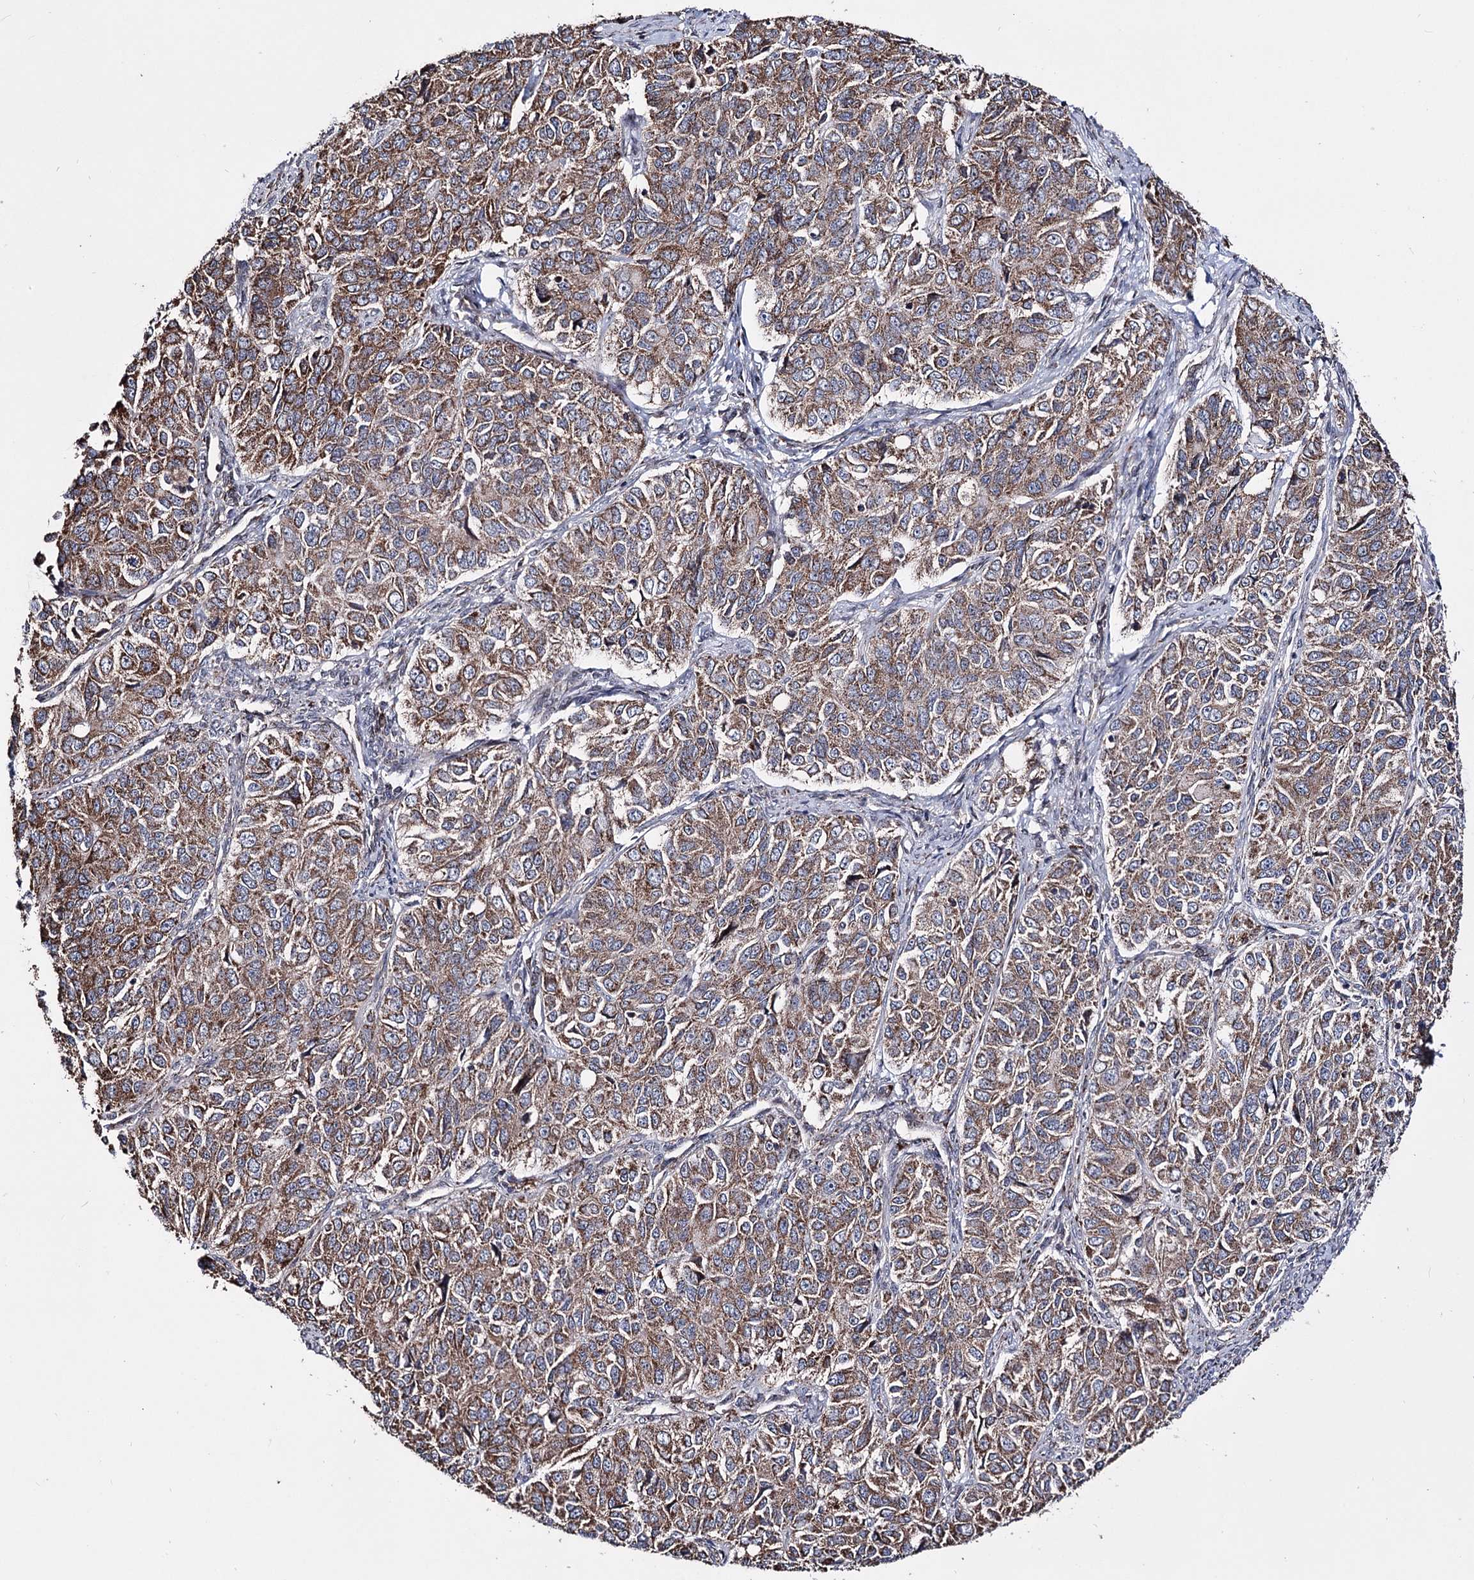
{"staining": {"intensity": "moderate", "quantity": ">75%", "location": "cytoplasmic/membranous"}, "tissue": "ovarian cancer", "cell_type": "Tumor cells", "image_type": "cancer", "snomed": [{"axis": "morphology", "description": "Carcinoma, endometroid"}, {"axis": "topography", "description": "Ovary"}], "caption": "Brown immunohistochemical staining in human ovarian endometroid carcinoma exhibits moderate cytoplasmic/membranous staining in about >75% of tumor cells.", "gene": "CREB3L4", "patient": {"sex": "female", "age": 51}}